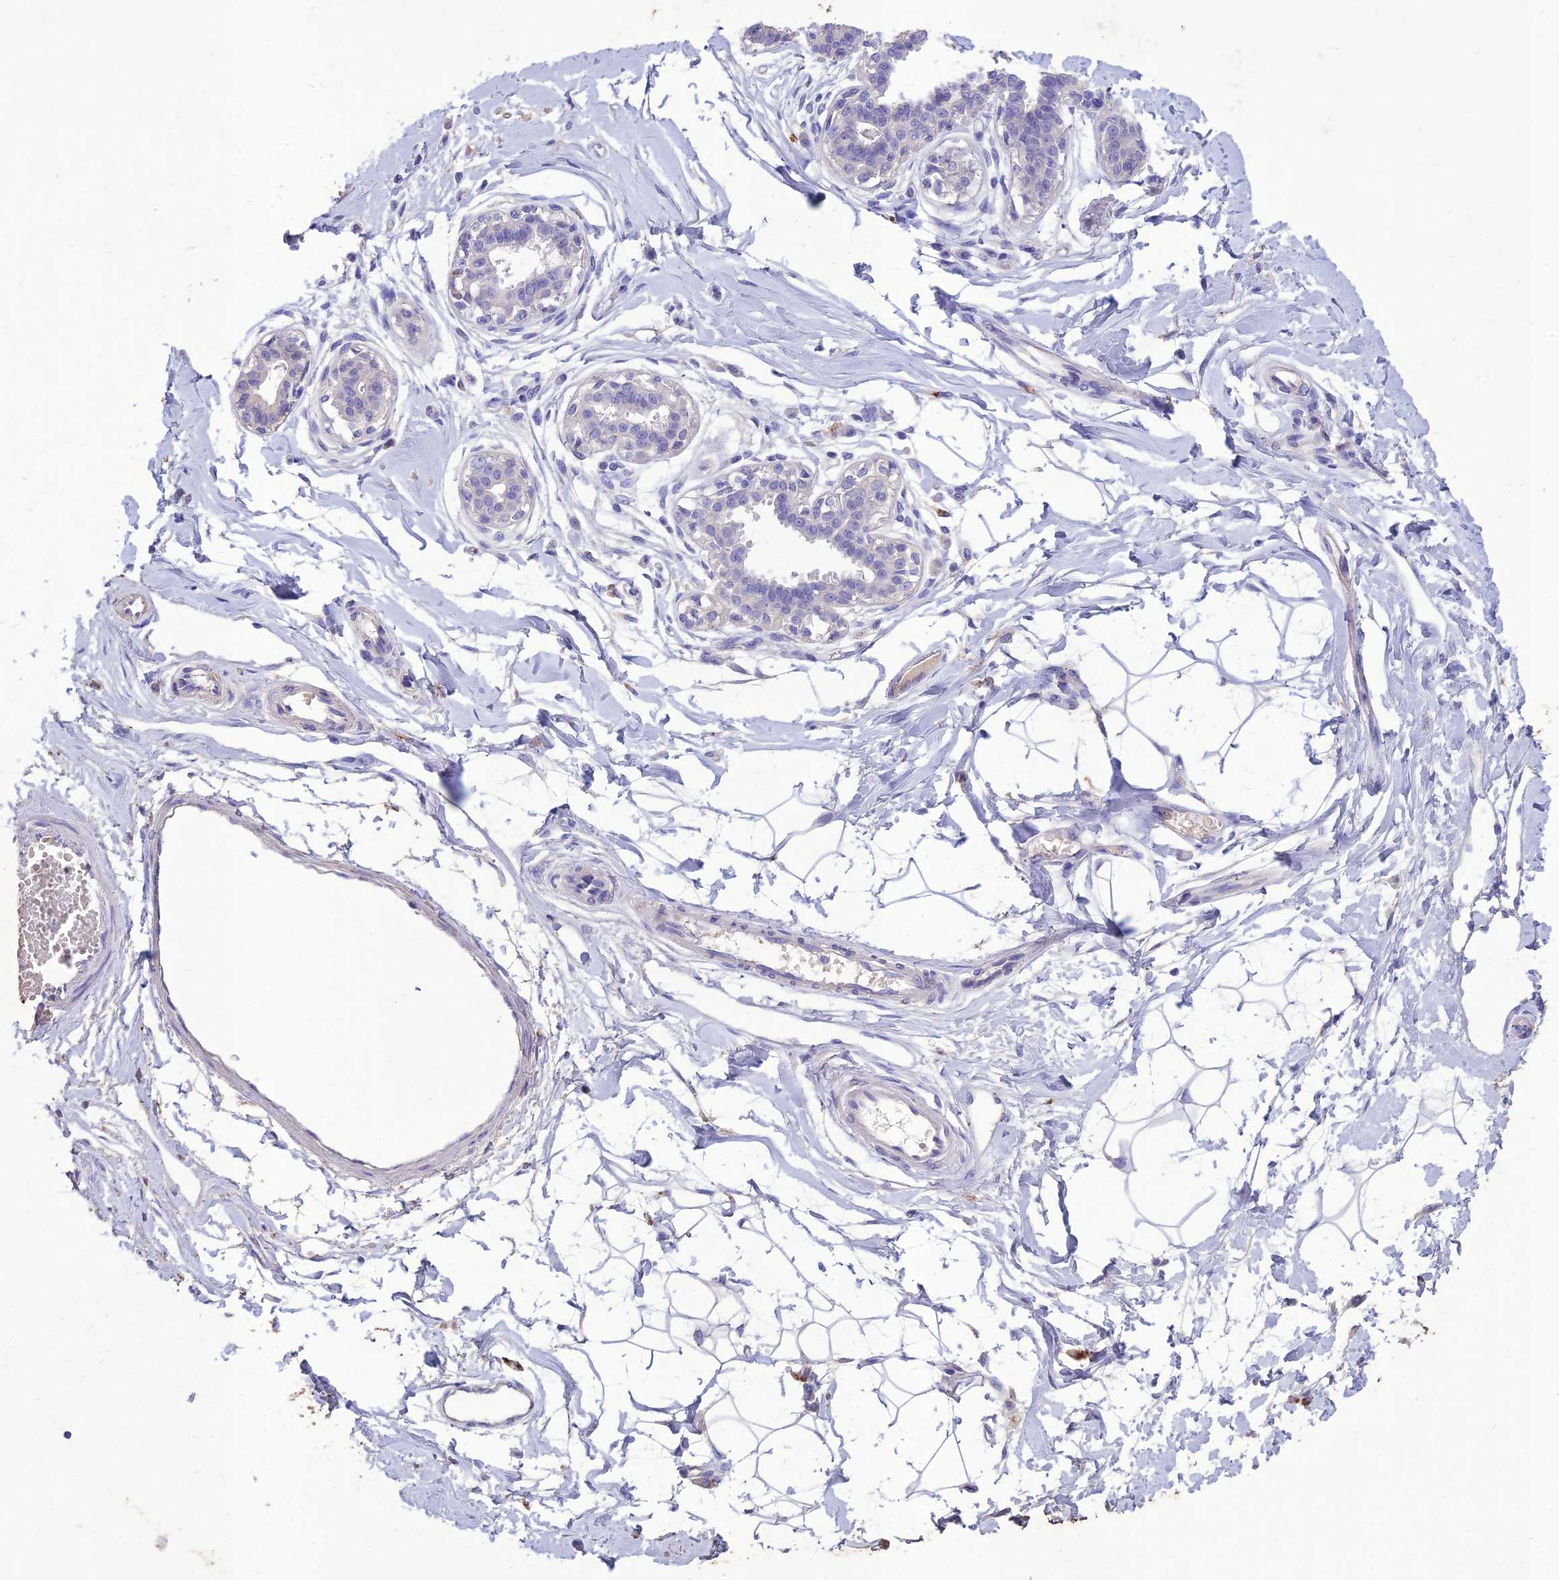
{"staining": {"intensity": "negative", "quantity": "none", "location": "none"}, "tissue": "breast", "cell_type": "Adipocytes", "image_type": "normal", "snomed": [{"axis": "morphology", "description": "Normal tissue, NOS"}, {"axis": "topography", "description": "Breast"}], "caption": "This is an IHC image of unremarkable breast. There is no staining in adipocytes.", "gene": "IFT172", "patient": {"sex": "female", "age": 45}}